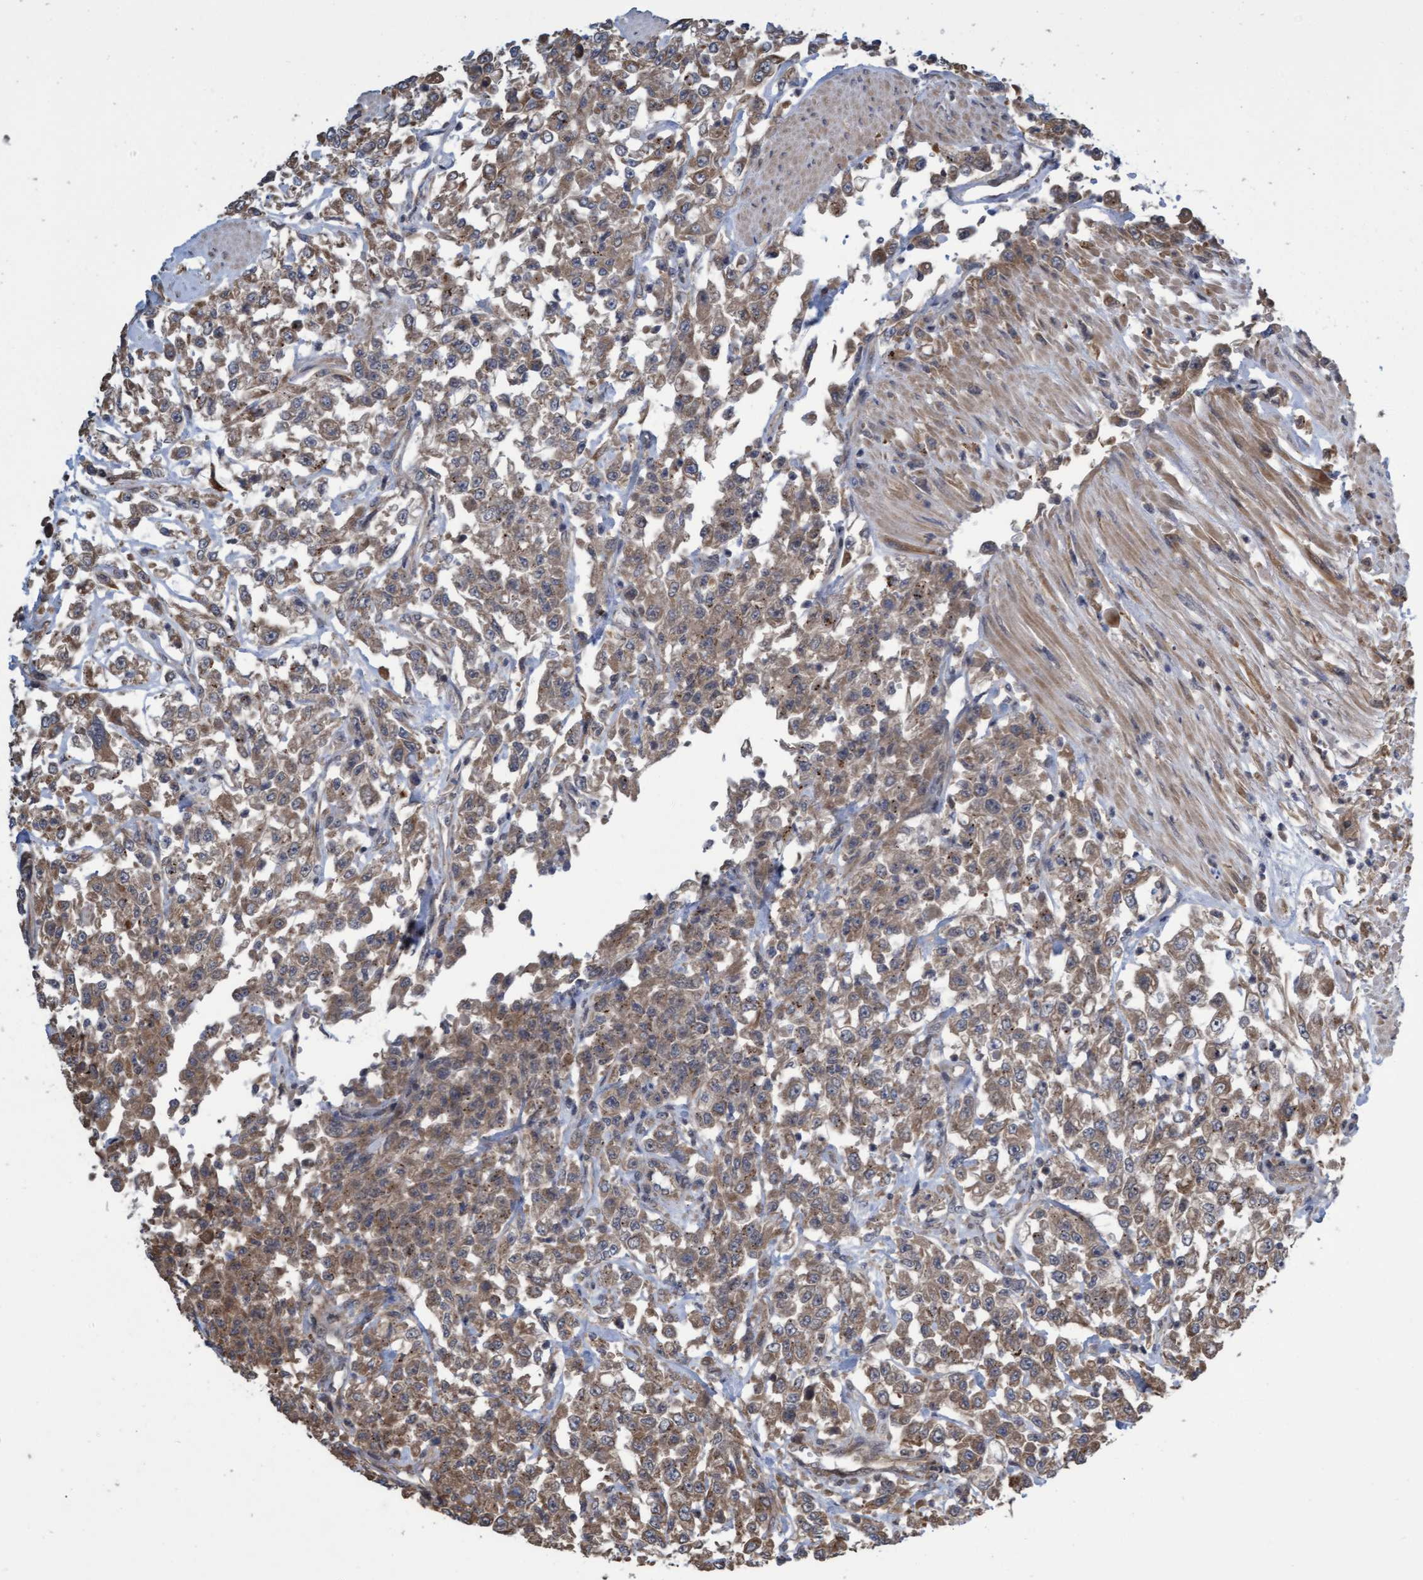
{"staining": {"intensity": "moderate", "quantity": ">75%", "location": "cytoplasmic/membranous"}, "tissue": "urothelial cancer", "cell_type": "Tumor cells", "image_type": "cancer", "snomed": [{"axis": "morphology", "description": "Urothelial carcinoma, High grade"}, {"axis": "topography", "description": "Urinary bladder"}], "caption": "An IHC micrograph of tumor tissue is shown. Protein staining in brown labels moderate cytoplasmic/membranous positivity in urothelial cancer within tumor cells. The protein of interest is shown in brown color, while the nuclei are stained blue.", "gene": "TNFRSF10B", "patient": {"sex": "male", "age": 46}}